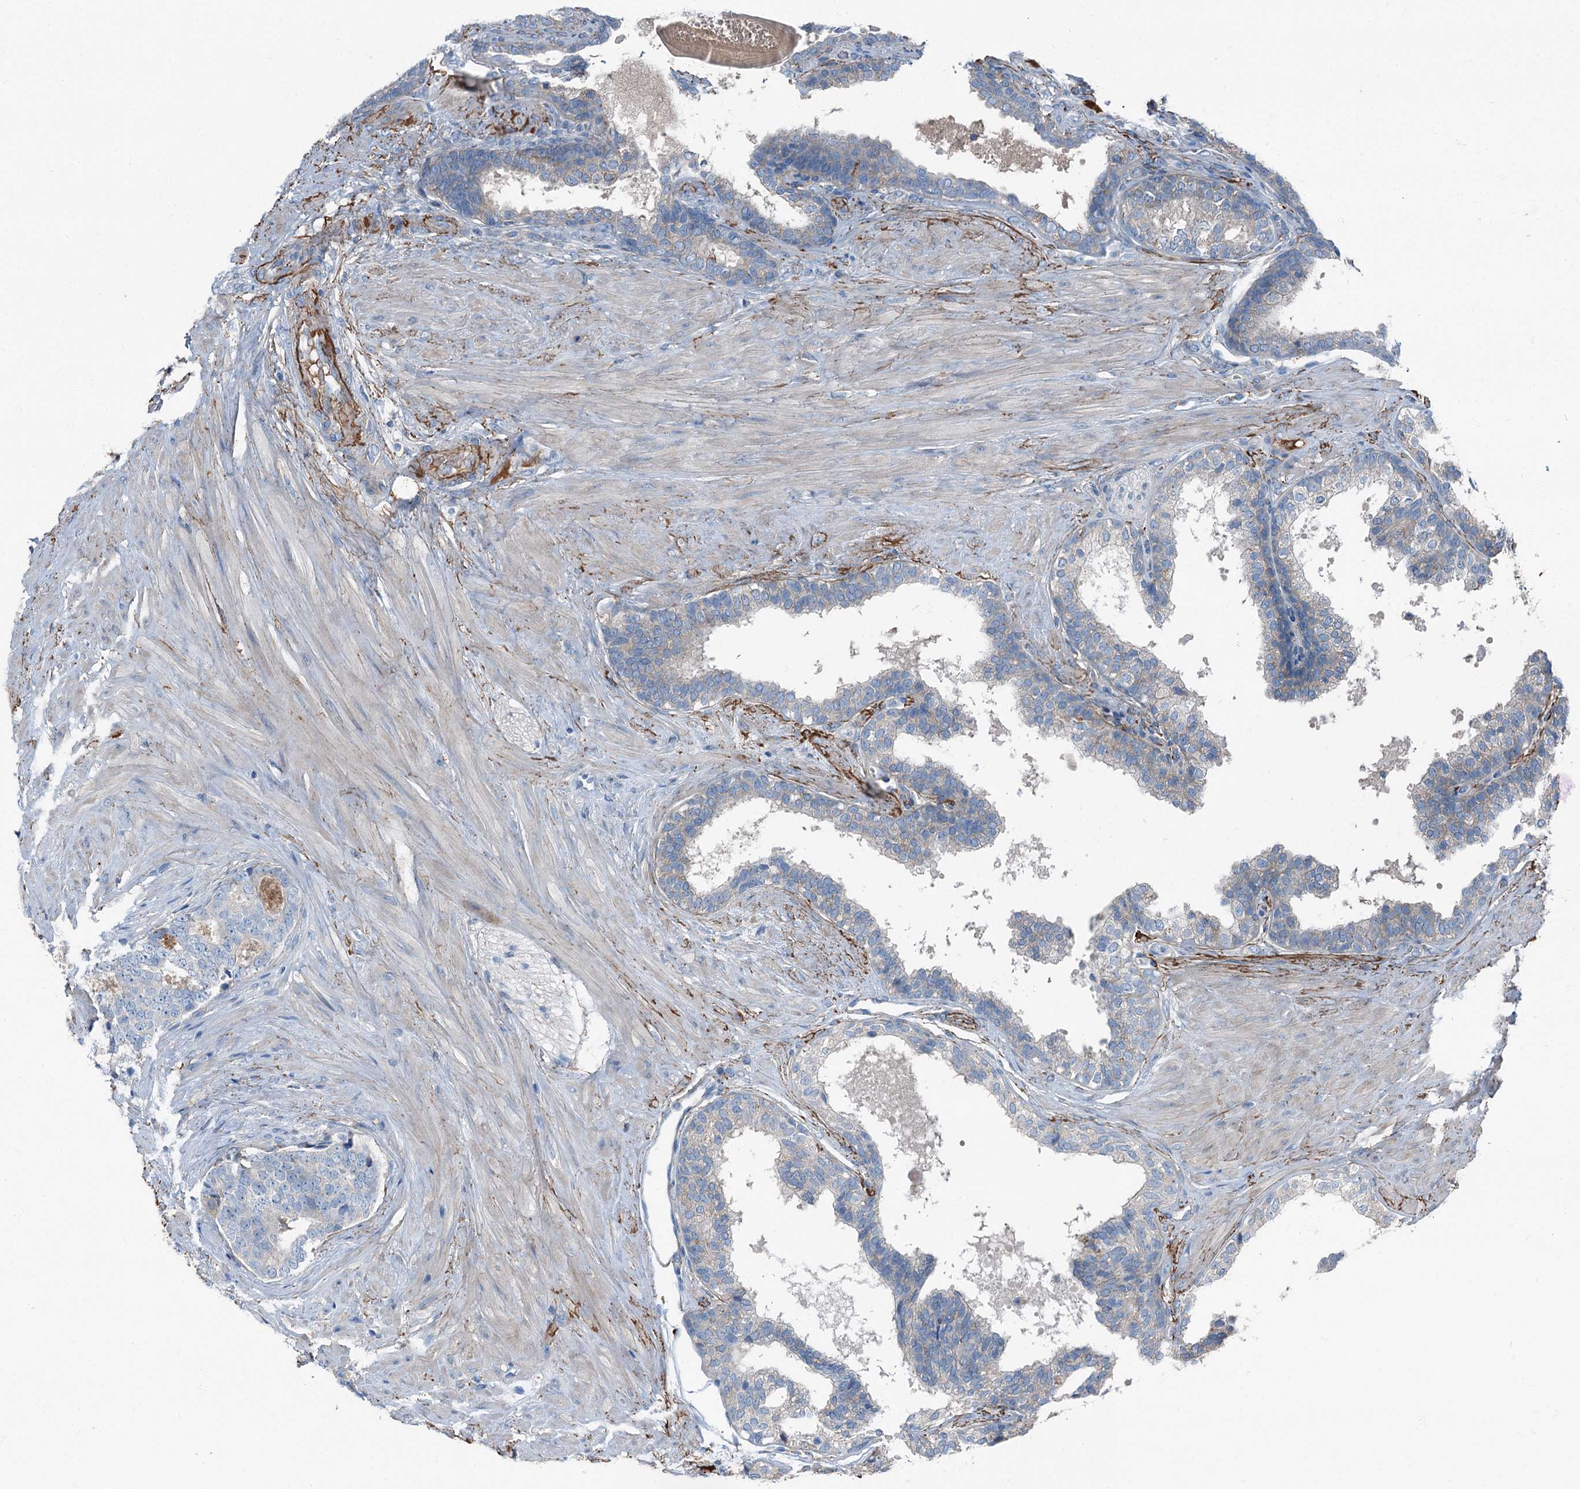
{"staining": {"intensity": "negative", "quantity": "none", "location": "none"}, "tissue": "prostate cancer", "cell_type": "Tumor cells", "image_type": "cancer", "snomed": [{"axis": "morphology", "description": "Adenocarcinoma, High grade"}, {"axis": "topography", "description": "Prostate"}], "caption": "The micrograph shows no staining of tumor cells in prostate cancer (high-grade adenocarcinoma). Nuclei are stained in blue.", "gene": "AXL", "patient": {"sex": "male", "age": 56}}